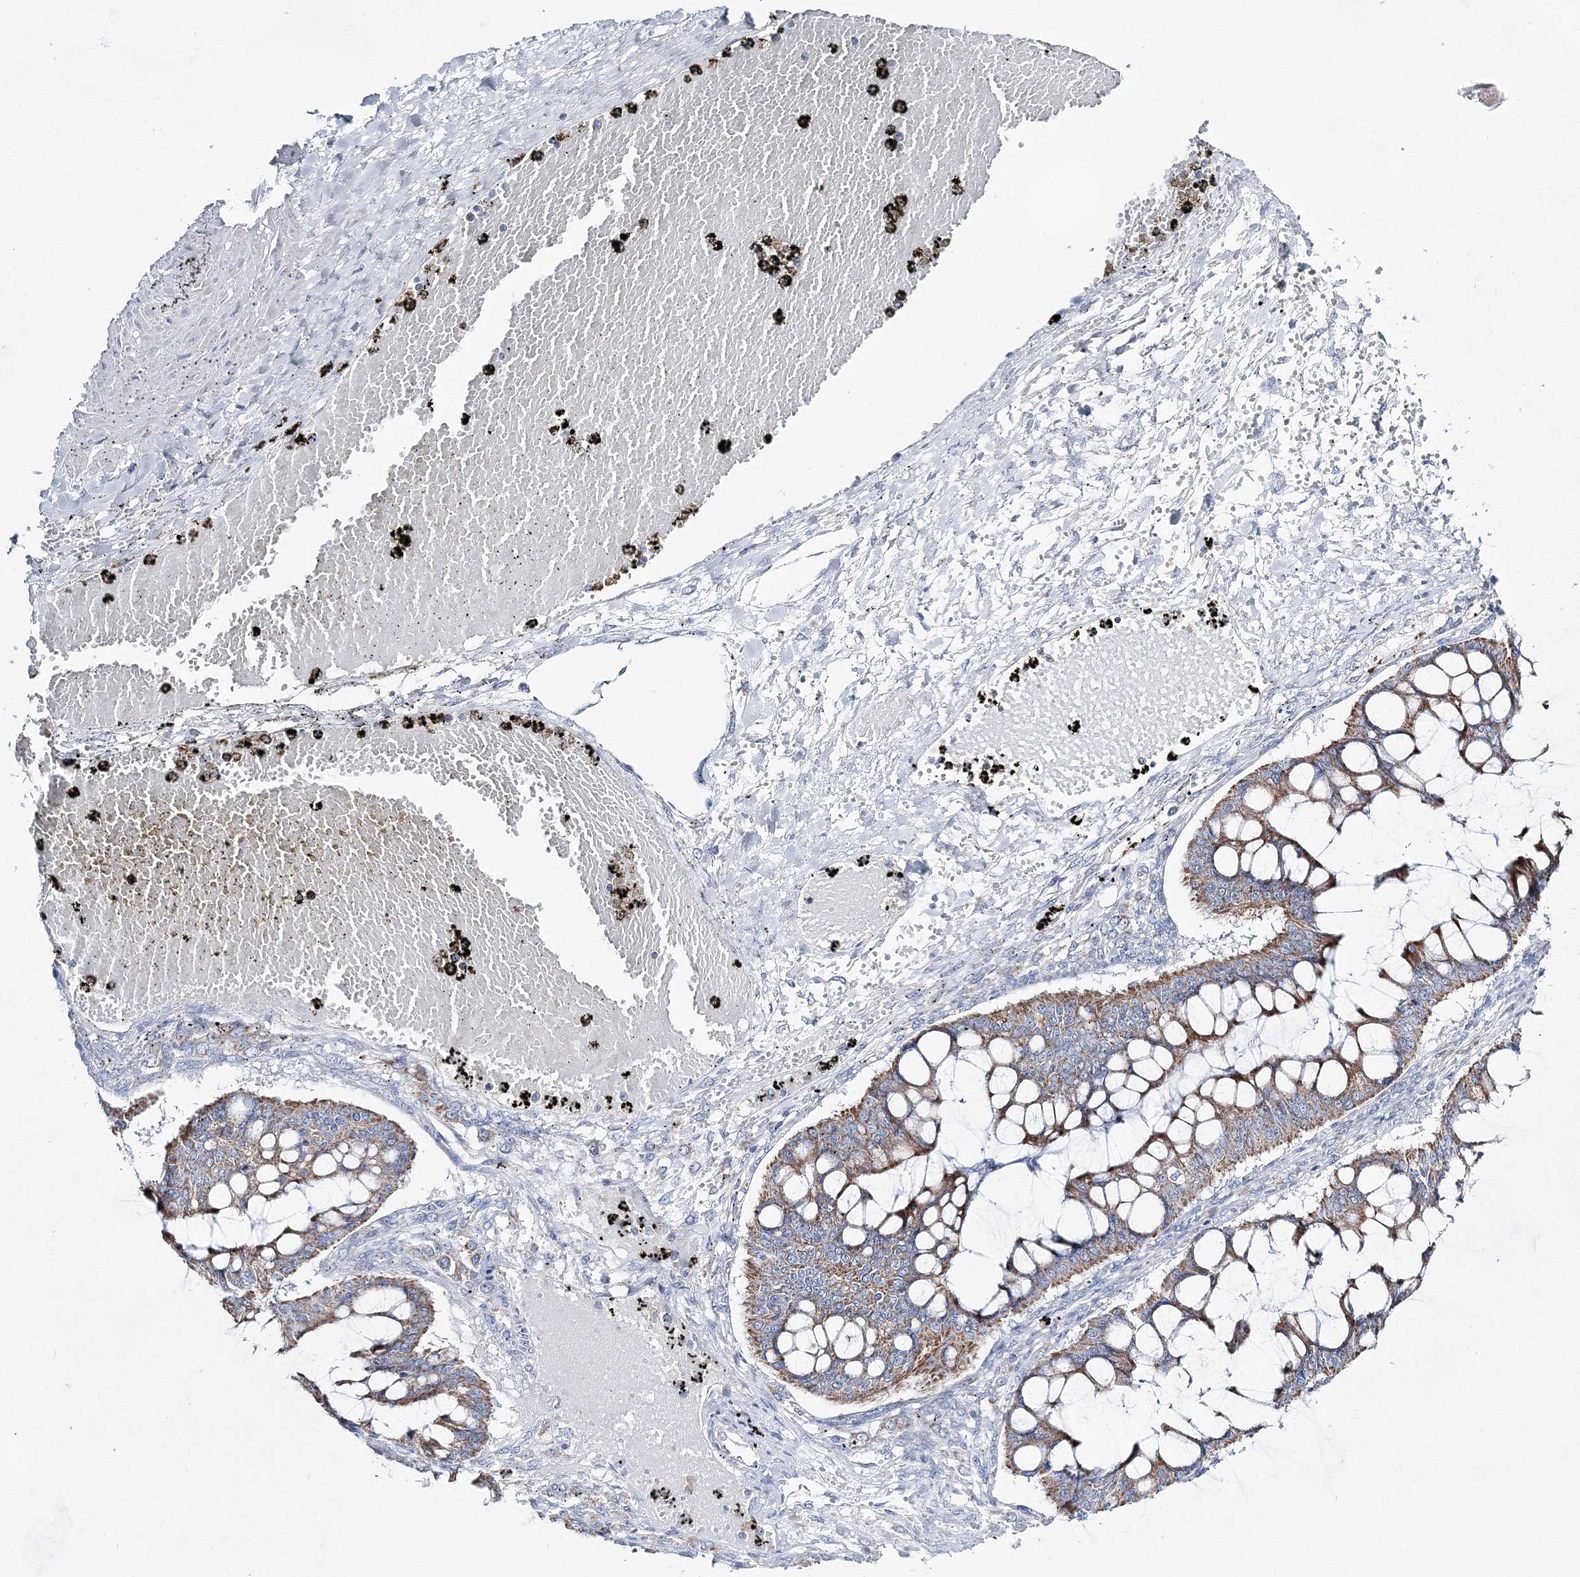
{"staining": {"intensity": "moderate", "quantity": ">75%", "location": "cytoplasmic/membranous"}, "tissue": "ovarian cancer", "cell_type": "Tumor cells", "image_type": "cancer", "snomed": [{"axis": "morphology", "description": "Cystadenocarcinoma, mucinous, NOS"}, {"axis": "topography", "description": "Ovary"}], "caption": "Approximately >75% of tumor cells in ovarian cancer exhibit moderate cytoplasmic/membranous protein positivity as visualized by brown immunohistochemical staining.", "gene": "HIBCH", "patient": {"sex": "female", "age": 73}}